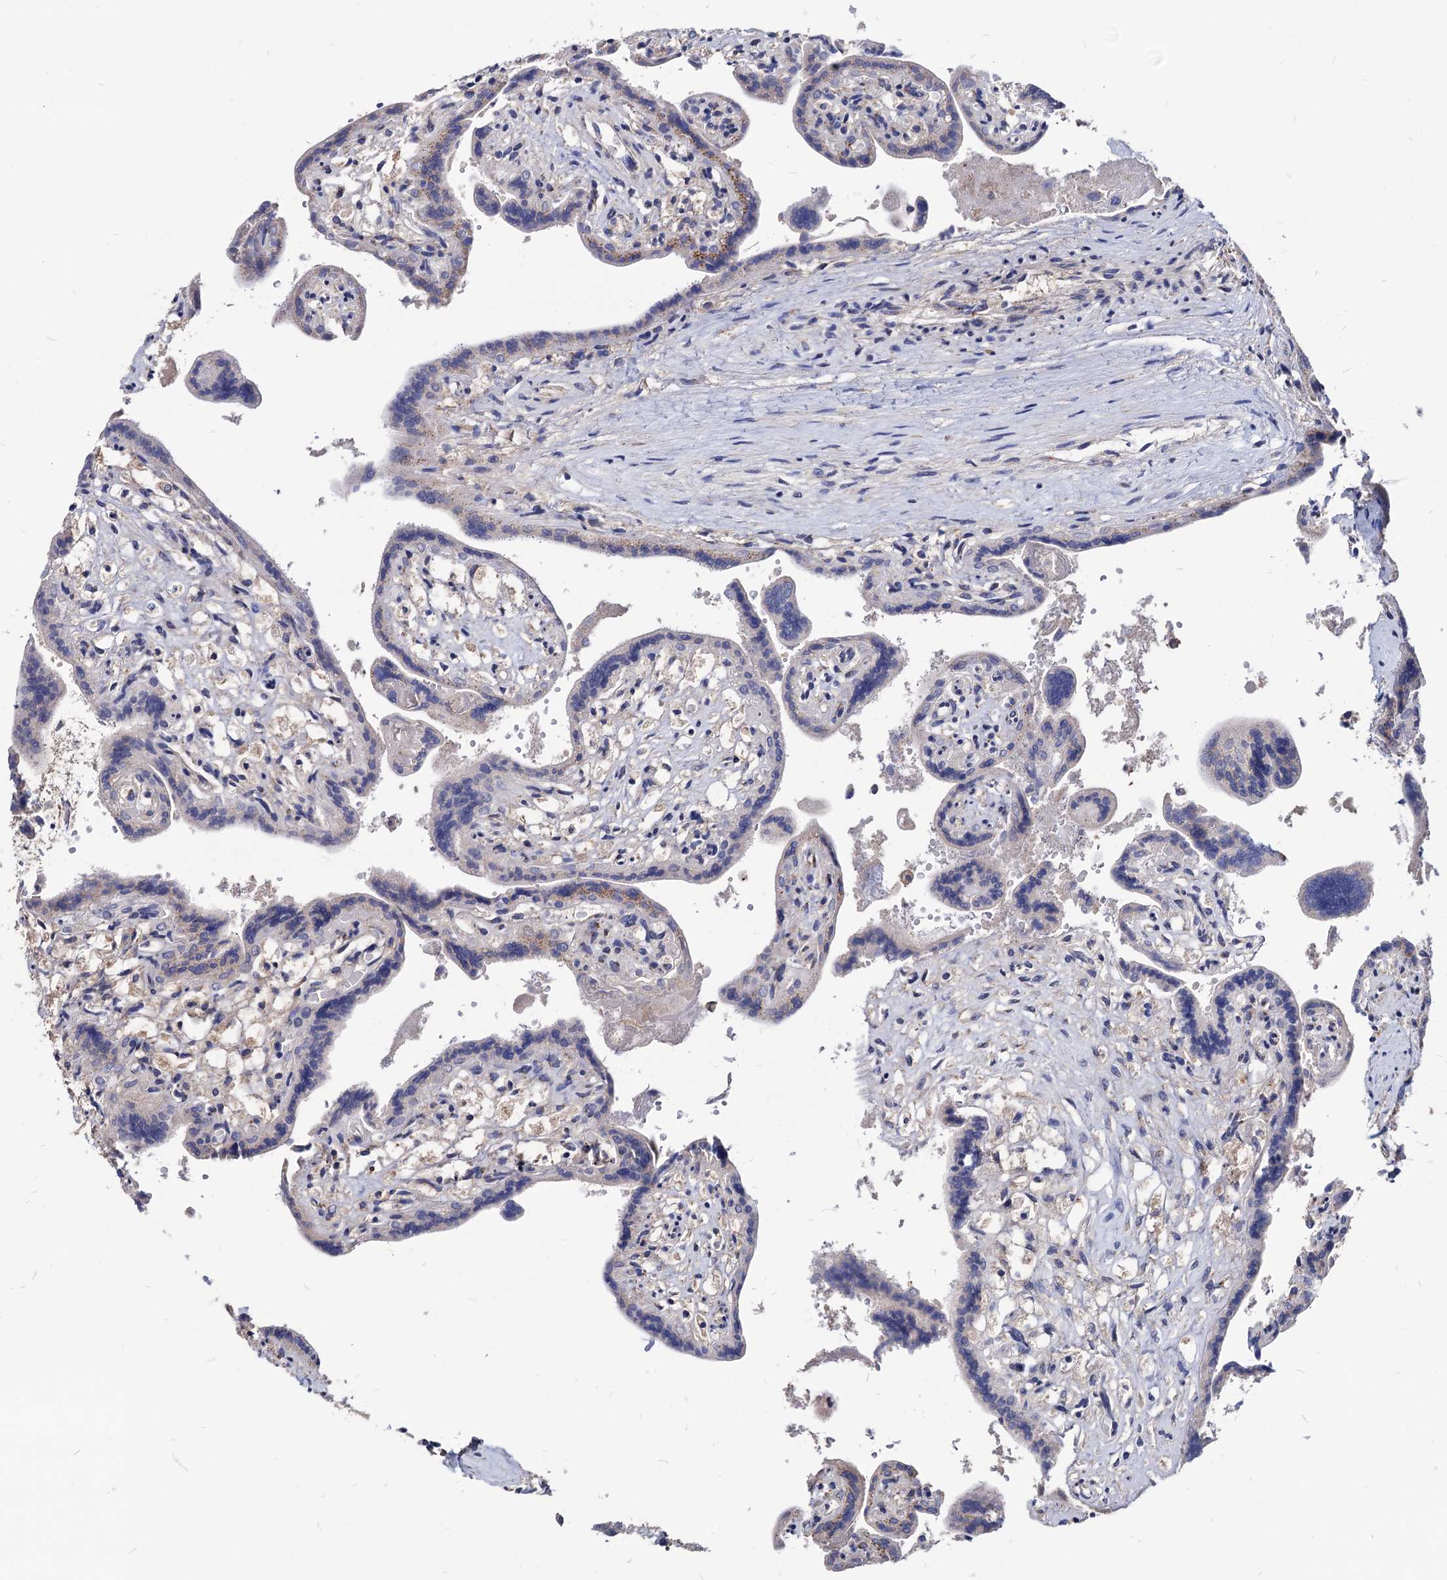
{"staining": {"intensity": "weak", "quantity": "<25%", "location": "cytoplasmic/membranous"}, "tissue": "placenta", "cell_type": "Trophoblastic cells", "image_type": "normal", "snomed": [{"axis": "morphology", "description": "Normal tissue, NOS"}, {"axis": "topography", "description": "Placenta"}], "caption": "Immunohistochemistry (IHC) of normal placenta exhibits no staining in trophoblastic cells.", "gene": "ESD", "patient": {"sex": "female", "age": 37}}